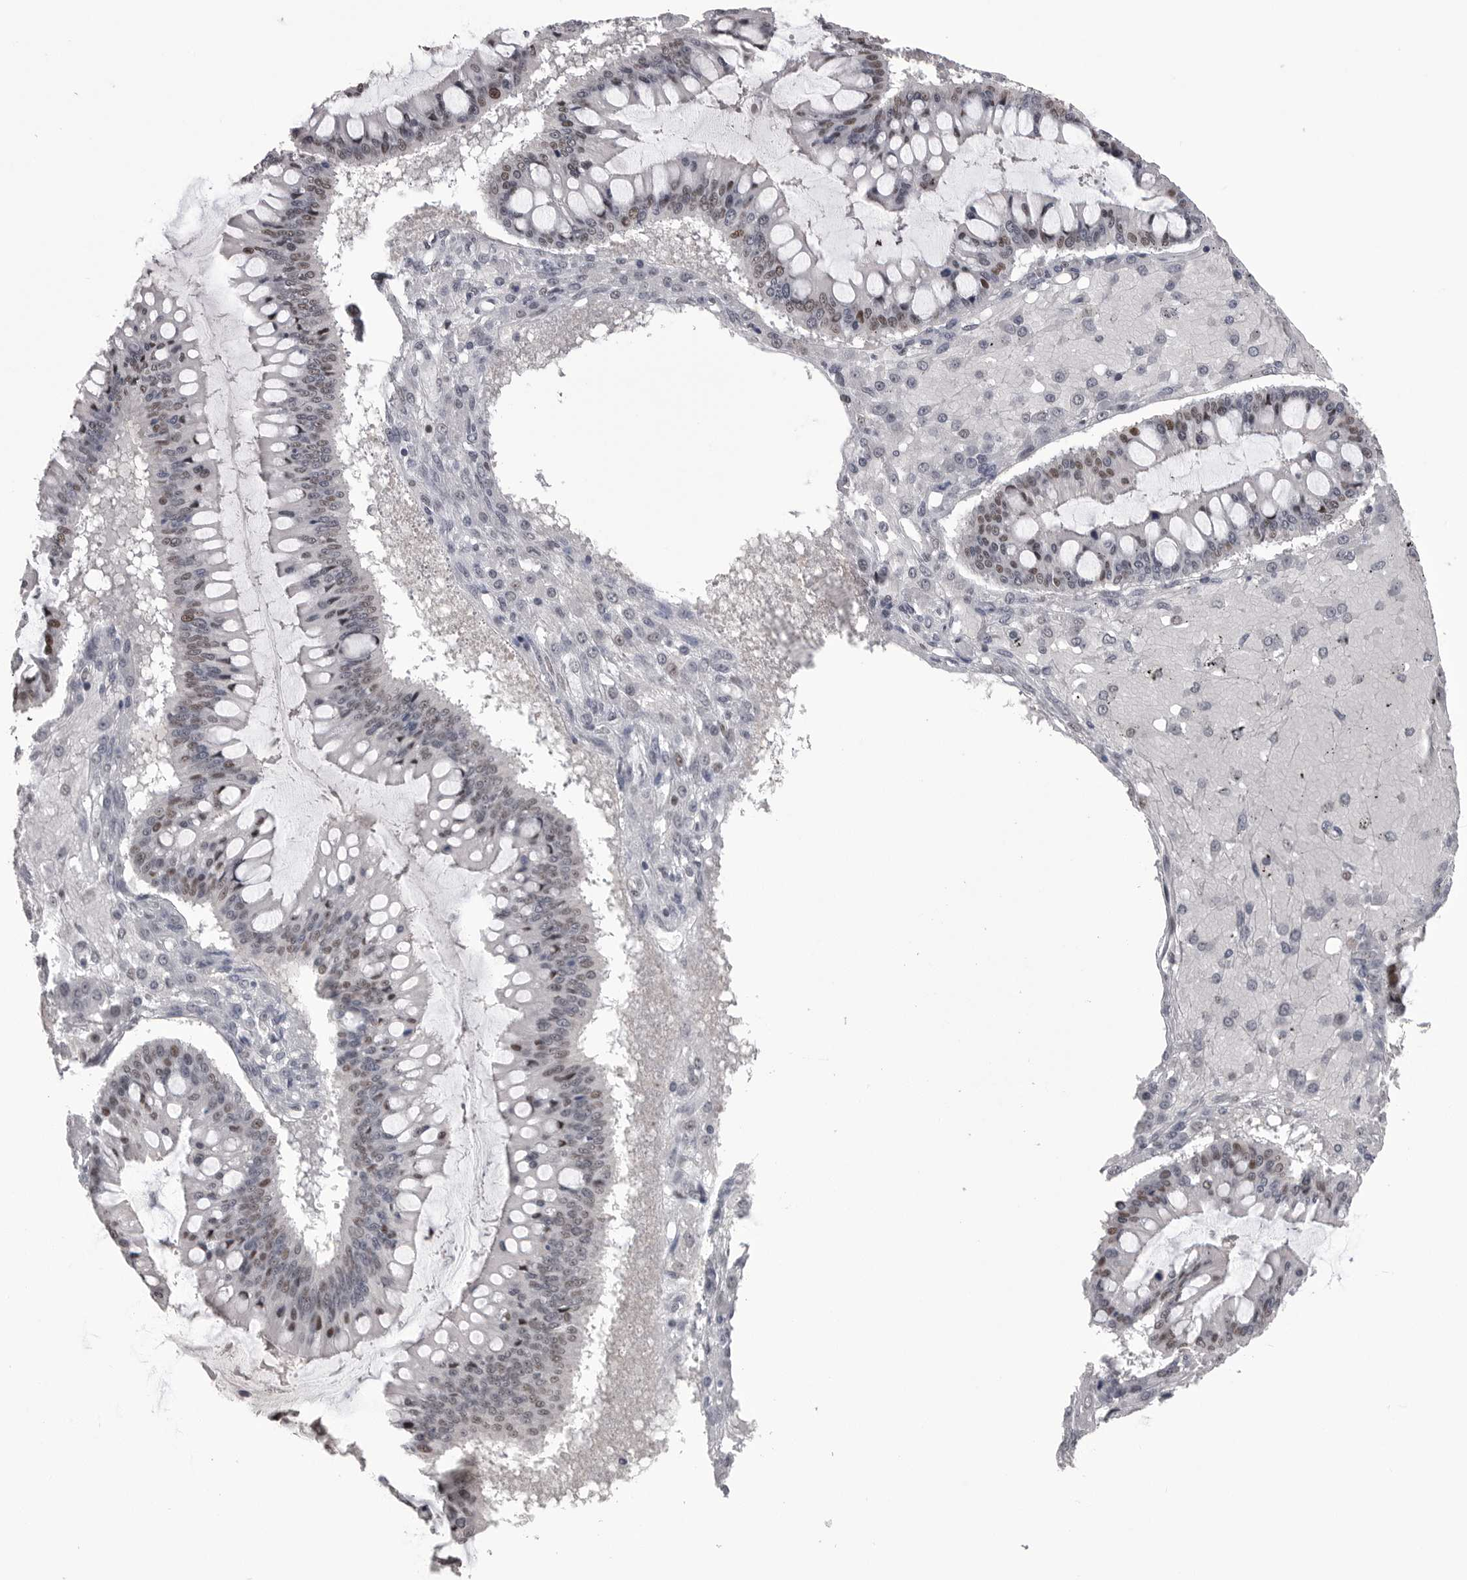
{"staining": {"intensity": "weak", "quantity": ">75%", "location": "nuclear"}, "tissue": "ovarian cancer", "cell_type": "Tumor cells", "image_type": "cancer", "snomed": [{"axis": "morphology", "description": "Cystadenocarcinoma, mucinous, NOS"}, {"axis": "topography", "description": "Ovary"}], "caption": "Mucinous cystadenocarcinoma (ovarian) was stained to show a protein in brown. There is low levels of weak nuclear expression in approximately >75% of tumor cells.", "gene": "DLG2", "patient": {"sex": "female", "age": 73}}